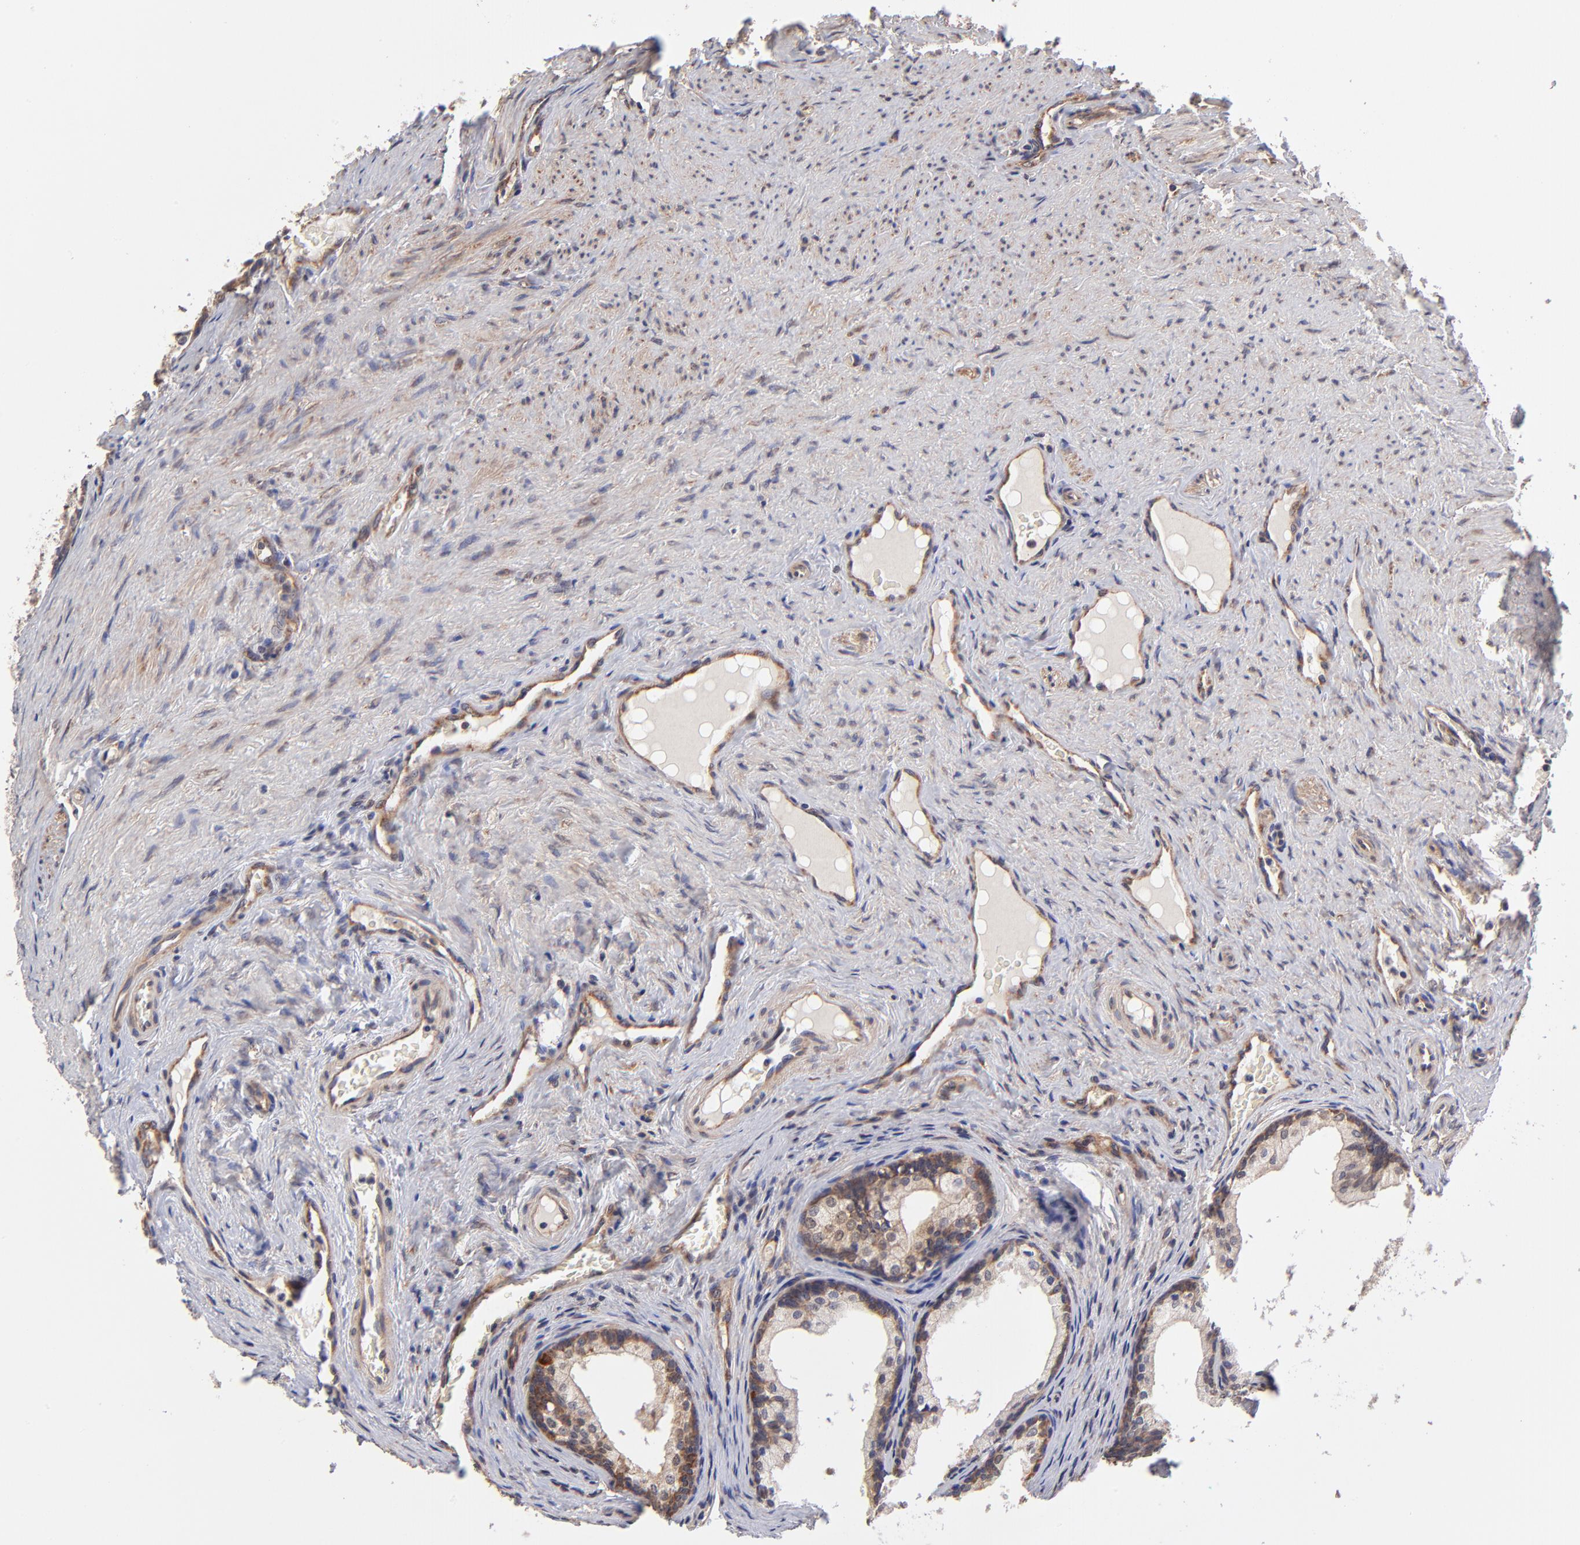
{"staining": {"intensity": "moderate", "quantity": ">75%", "location": "cytoplasmic/membranous"}, "tissue": "prostate cancer", "cell_type": "Tumor cells", "image_type": "cancer", "snomed": [{"axis": "morphology", "description": "Adenocarcinoma, Medium grade"}, {"axis": "topography", "description": "Prostate"}], "caption": "Moderate cytoplasmic/membranous protein staining is appreciated in about >75% of tumor cells in medium-grade adenocarcinoma (prostate).", "gene": "UBE2H", "patient": {"sex": "male", "age": 60}}